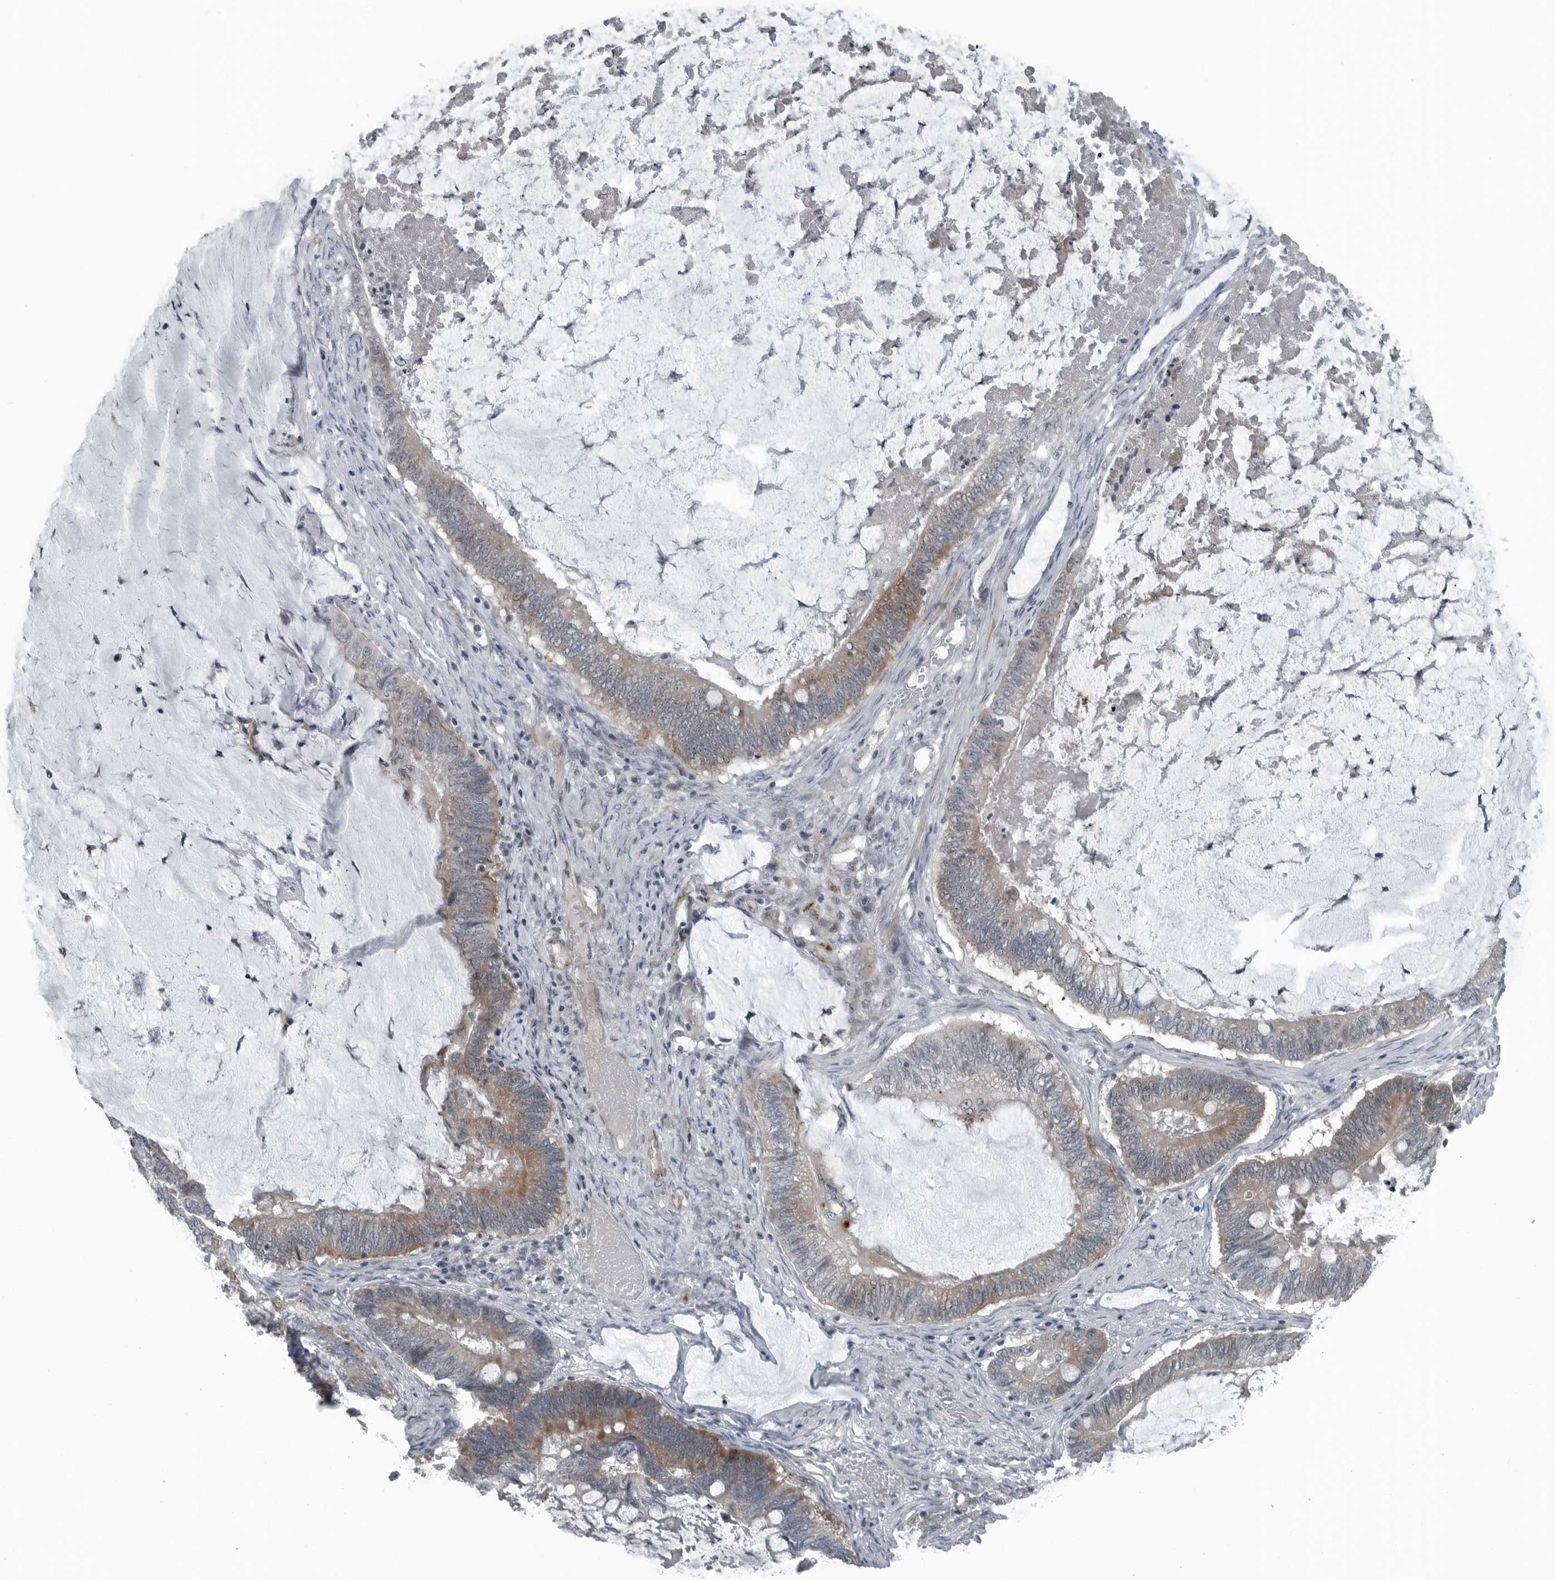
{"staining": {"intensity": "weak", "quantity": "25%-75%", "location": "cytoplasmic/membranous"}, "tissue": "ovarian cancer", "cell_type": "Tumor cells", "image_type": "cancer", "snomed": [{"axis": "morphology", "description": "Cystadenocarcinoma, mucinous, NOS"}, {"axis": "topography", "description": "Ovary"}], "caption": "The histopathology image displays a brown stain indicating the presence of a protein in the cytoplasmic/membranous of tumor cells in ovarian cancer (mucinous cystadenocarcinoma).", "gene": "GAK", "patient": {"sex": "female", "age": 61}}